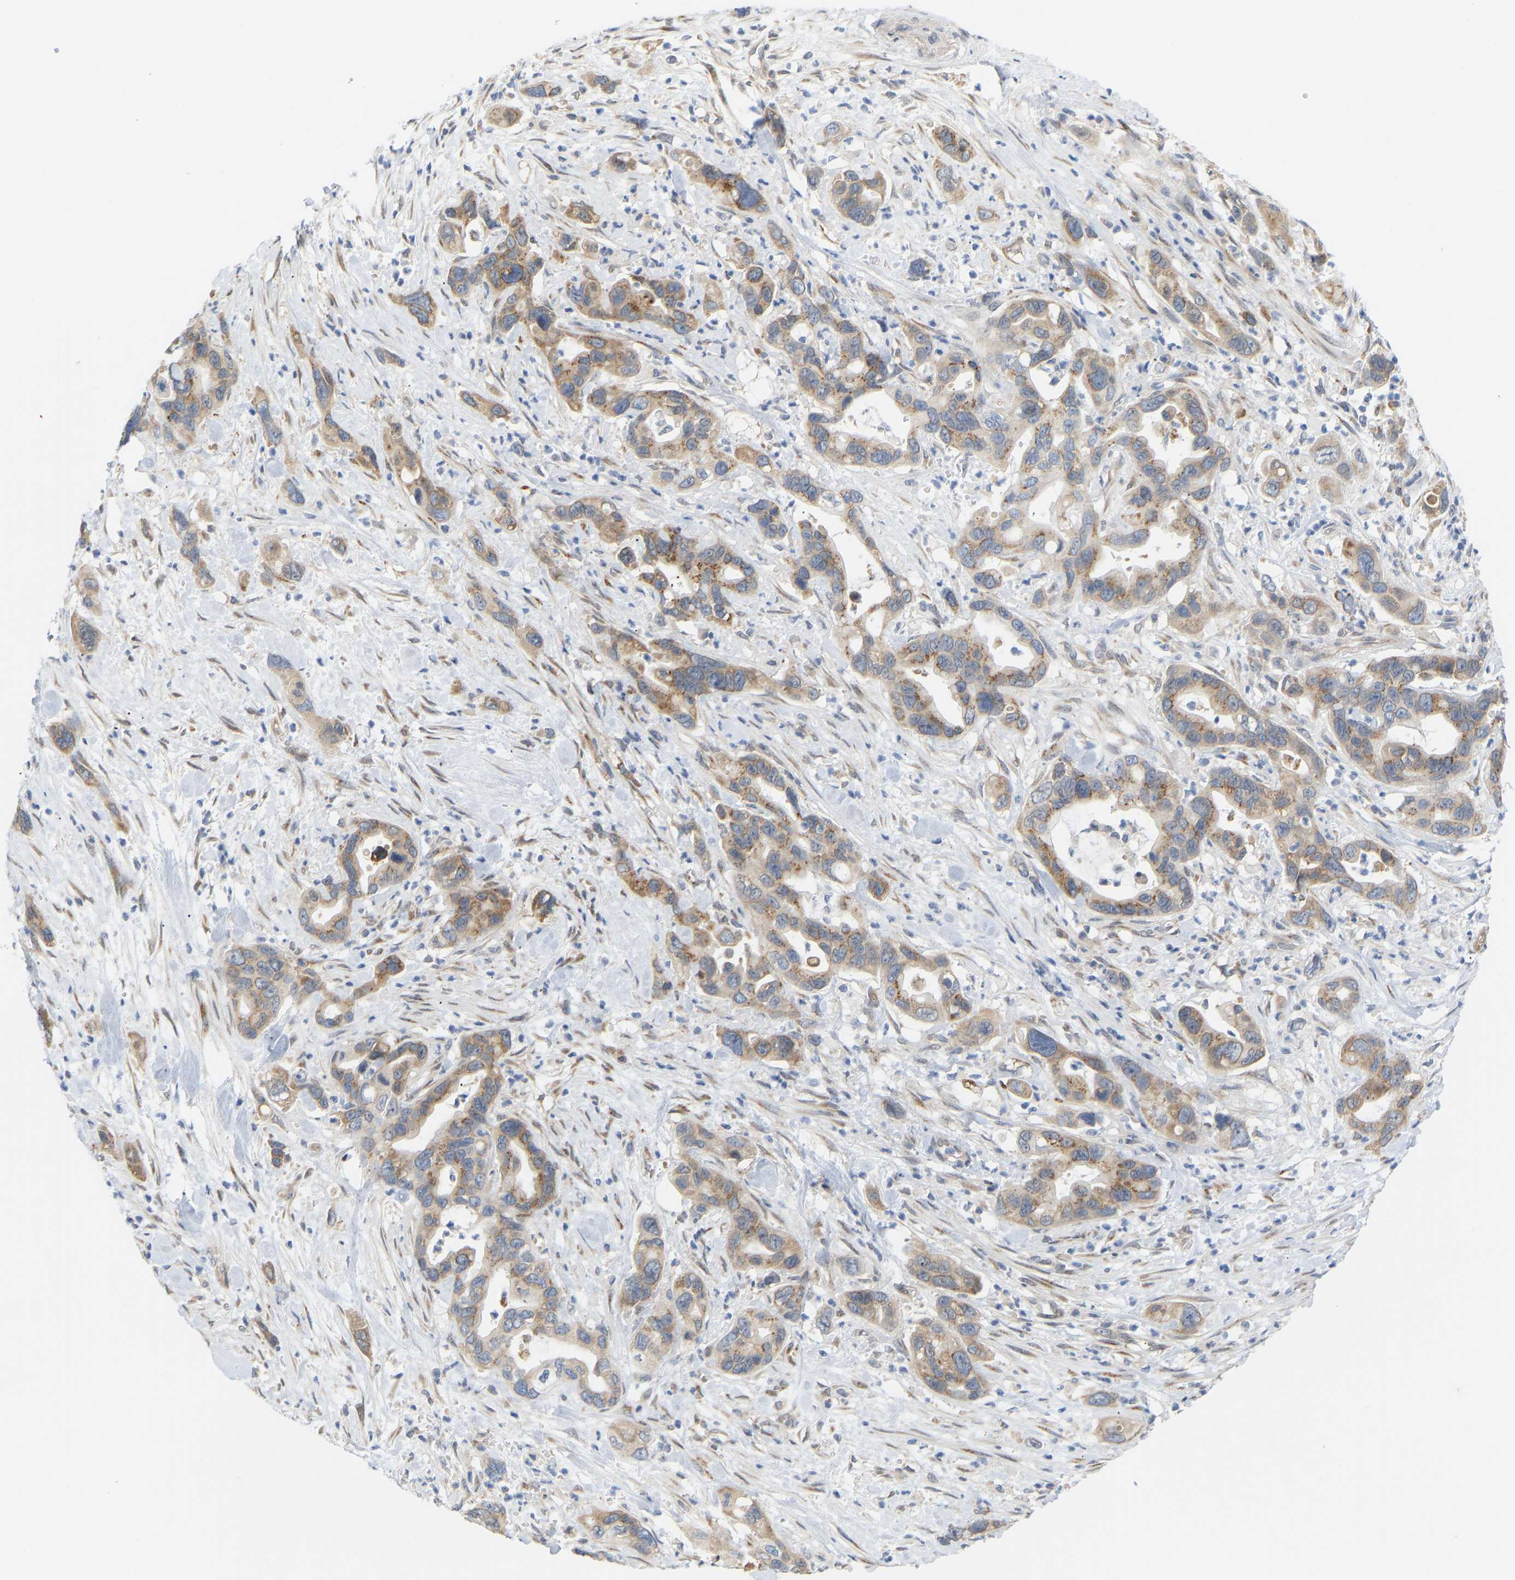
{"staining": {"intensity": "moderate", "quantity": ">75%", "location": "cytoplasmic/membranous"}, "tissue": "pancreatic cancer", "cell_type": "Tumor cells", "image_type": "cancer", "snomed": [{"axis": "morphology", "description": "Adenocarcinoma, NOS"}, {"axis": "topography", "description": "Pancreas"}], "caption": "Protein expression analysis of human adenocarcinoma (pancreatic) reveals moderate cytoplasmic/membranous positivity in about >75% of tumor cells. (IHC, brightfield microscopy, high magnification).", "gene": "BEND3", "patient": {"sex": "female", "age": 70}}